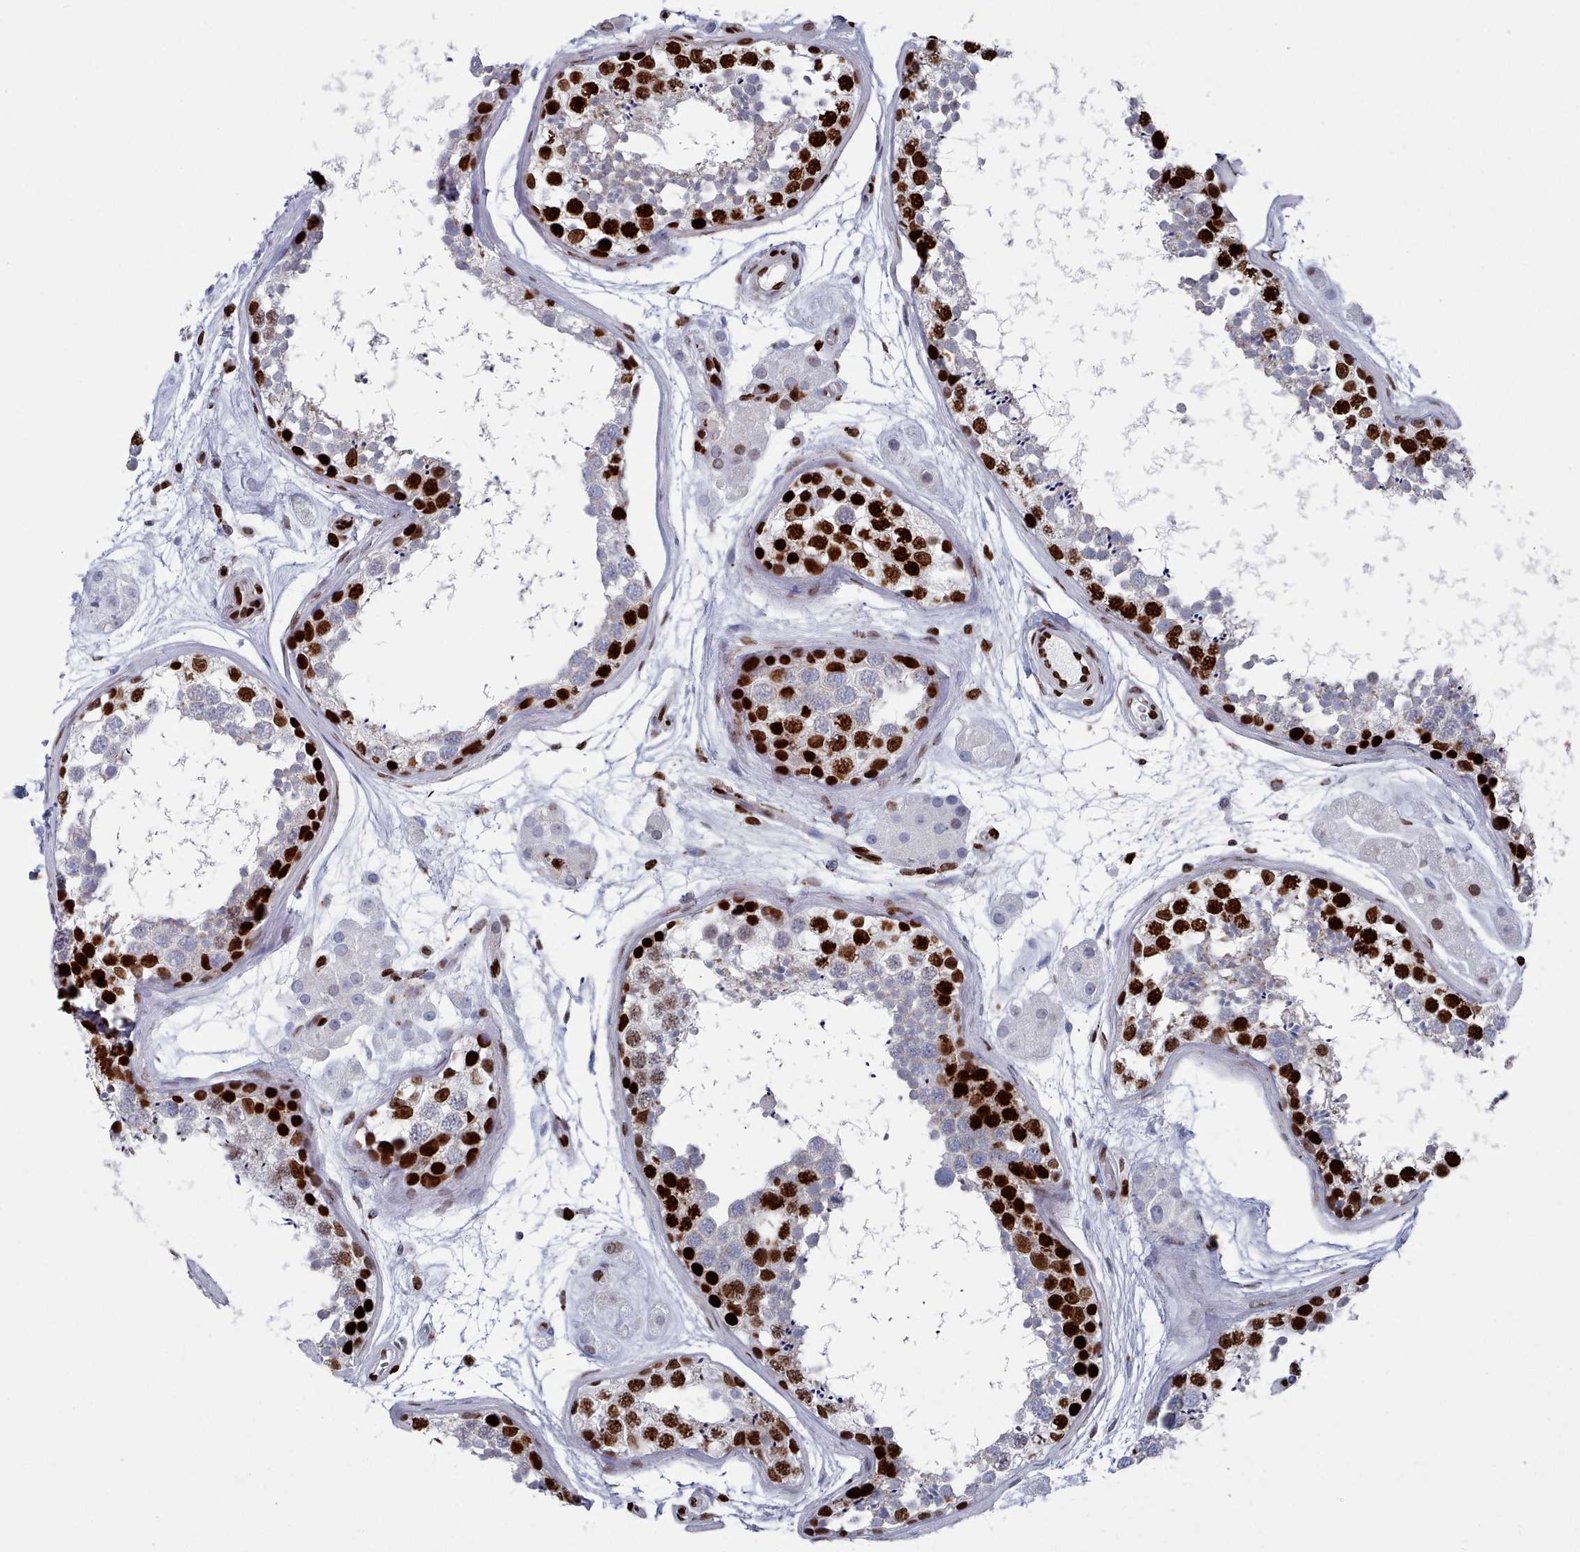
{"staining": {"intensity": "strong", "quantity": "25%-75%", "location": "nuclear"}, "tissue": "testis", "cell_type": "Cells in seminiferous ducts", "image_type": "normal", "snomed": [{"axis": "morphology", "description": "Normal tissue, NOS"}, {"axis": "topography", "description": "Testis"}], "caption": "About 25%-75% of cells in seminiferous ducts in unremarkable testis display strong nuclear protein positivity as visualized by brown immunohistochemical staining.", "gene": "PCDHB11", "patient": {"sex": "male", "age": 56}}